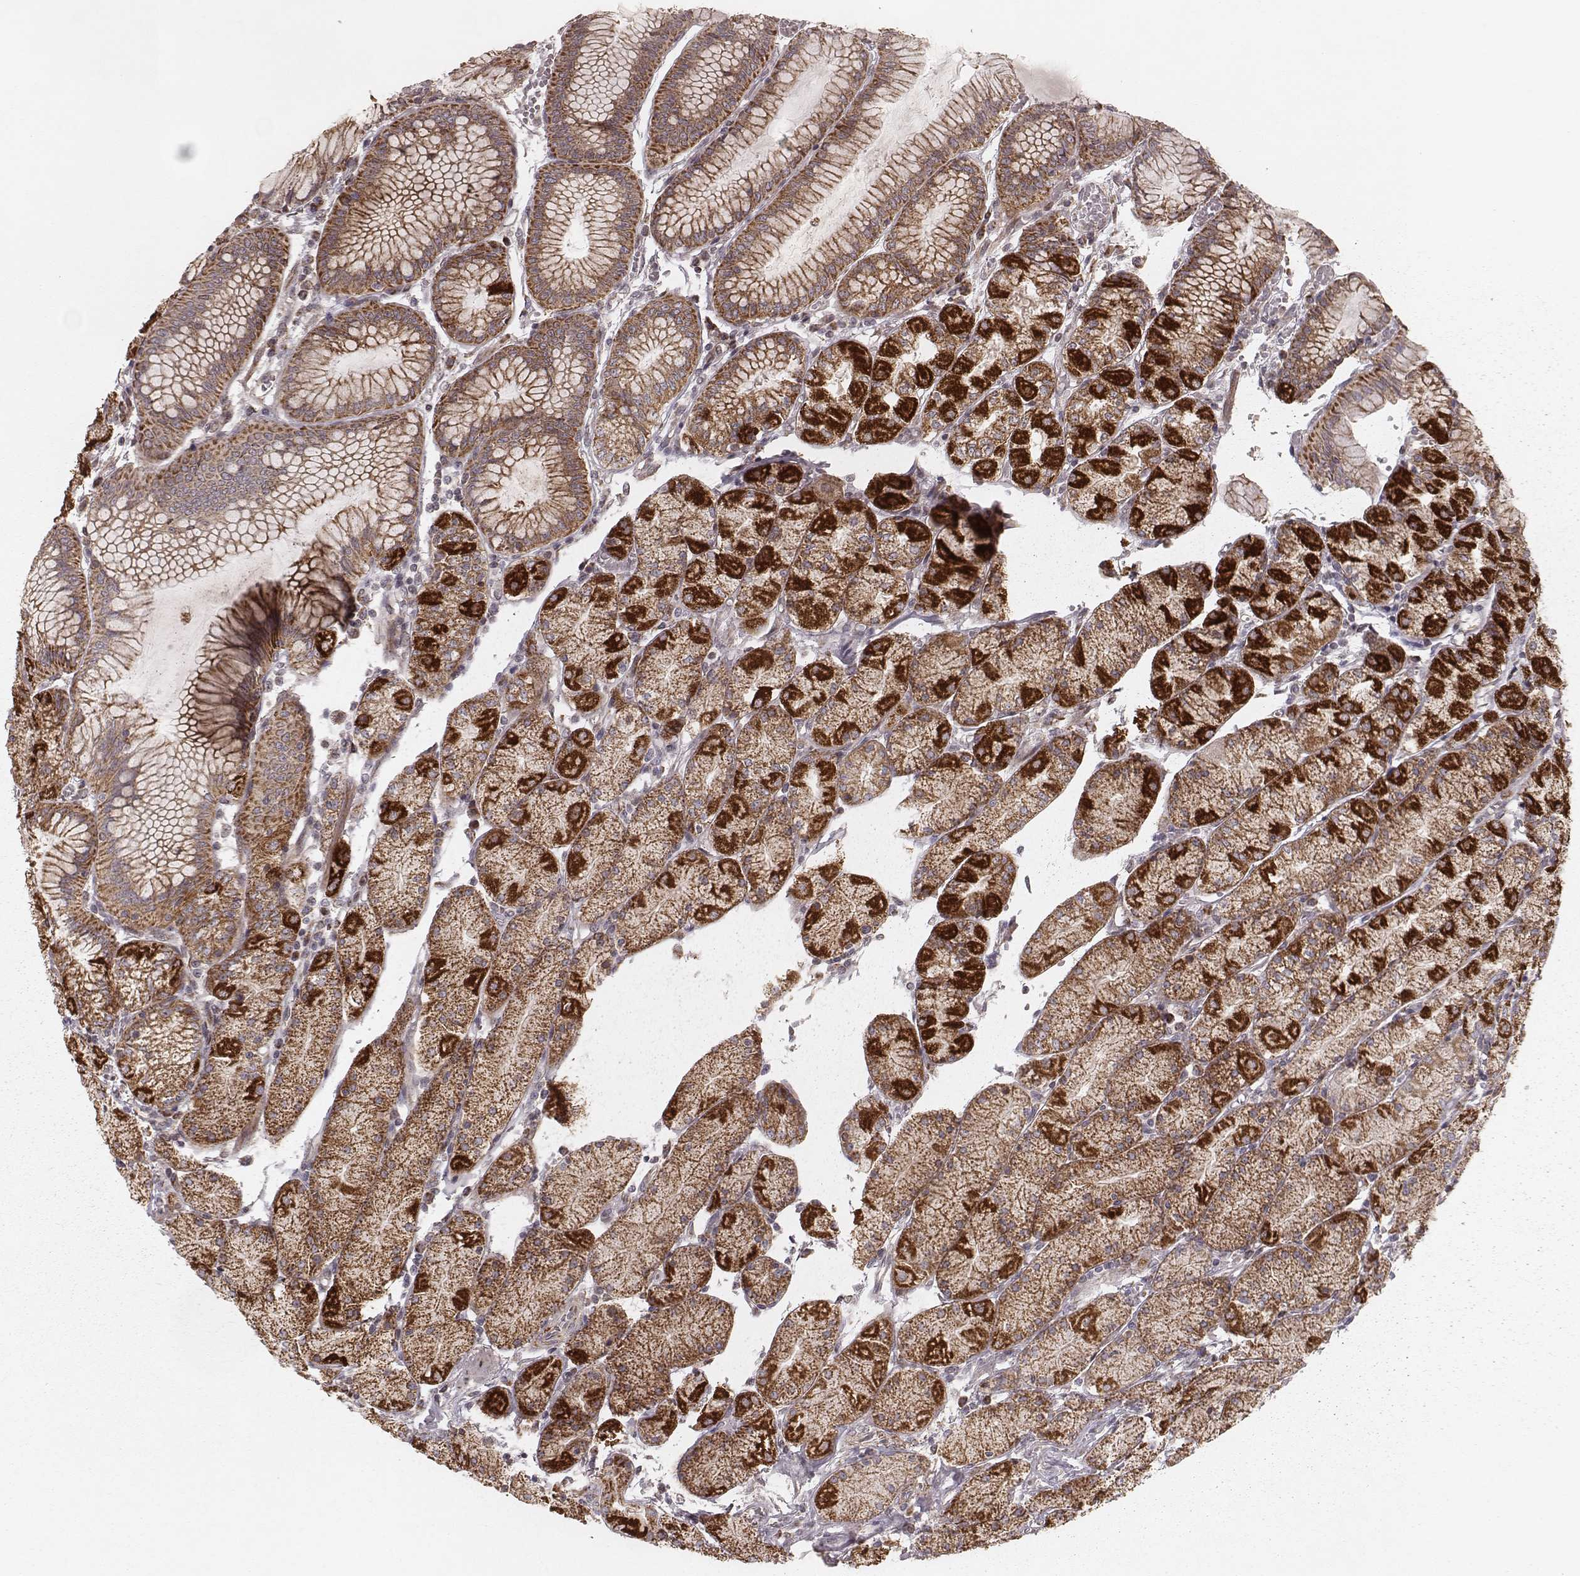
{"staining": {"intensity": "strong", "quantity": ">75%", "location": "cytoplasmic/membranous"}, "tissue": "stomach", "cell_type": "Glandular cells", "image_type": "normal", "snomed": [{"axis": "morphology", "description": "Normal tissue, NOS"}, {"axis": "topography", "description": "Stomach, upper"}], "caption": "Protein analysis of unremarkable stomach reveals strong cytoplasmic/membranous staining in approximately >75% of glandular cells. (DAB (3,3'-diaminobenzidine) IHC with brightfield microscopy, high magnification).", "gene": "NDUFA7", "patient": {"sex": "male", "age": 69}}